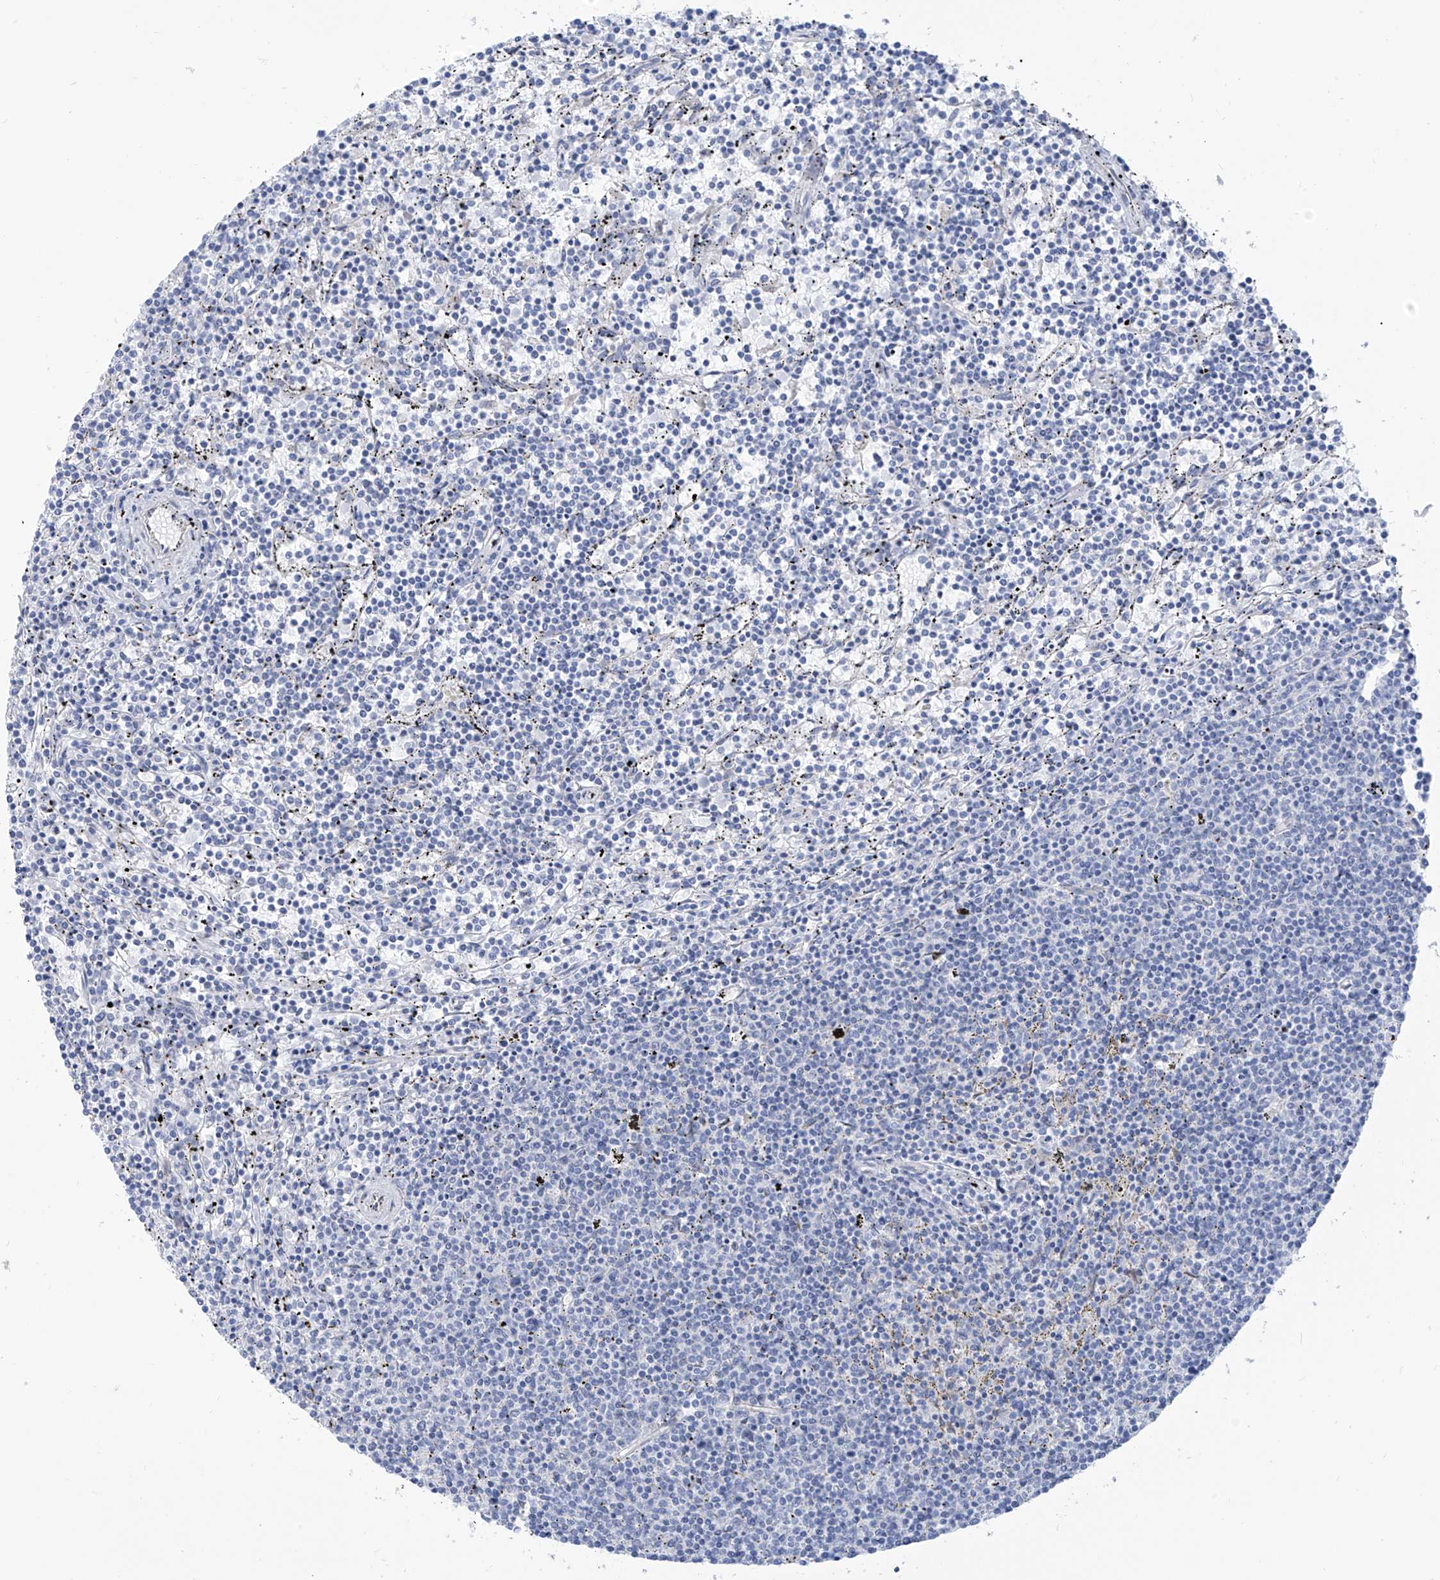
{"staining": {"intensity": "negative", "quantity": "none", "location": "none"}, "tissue": "lymphoma", "cell_type": "Tumor cells", "image_type": "cancer", "snomed": [{"axis": "morphology", "description": "Malignant lymphoma, non-Hodgkin's type, Low grade"}, {"axis": "topography", "description": "Spleen"}], "caption": "Low-grade malignant lymphoma, non-Hodgkin's type stained for a protein using IHC demonstrates no positivity tumor cells.", "gene": "RCN2", "patient": {"sex": "female", "age": 50}}